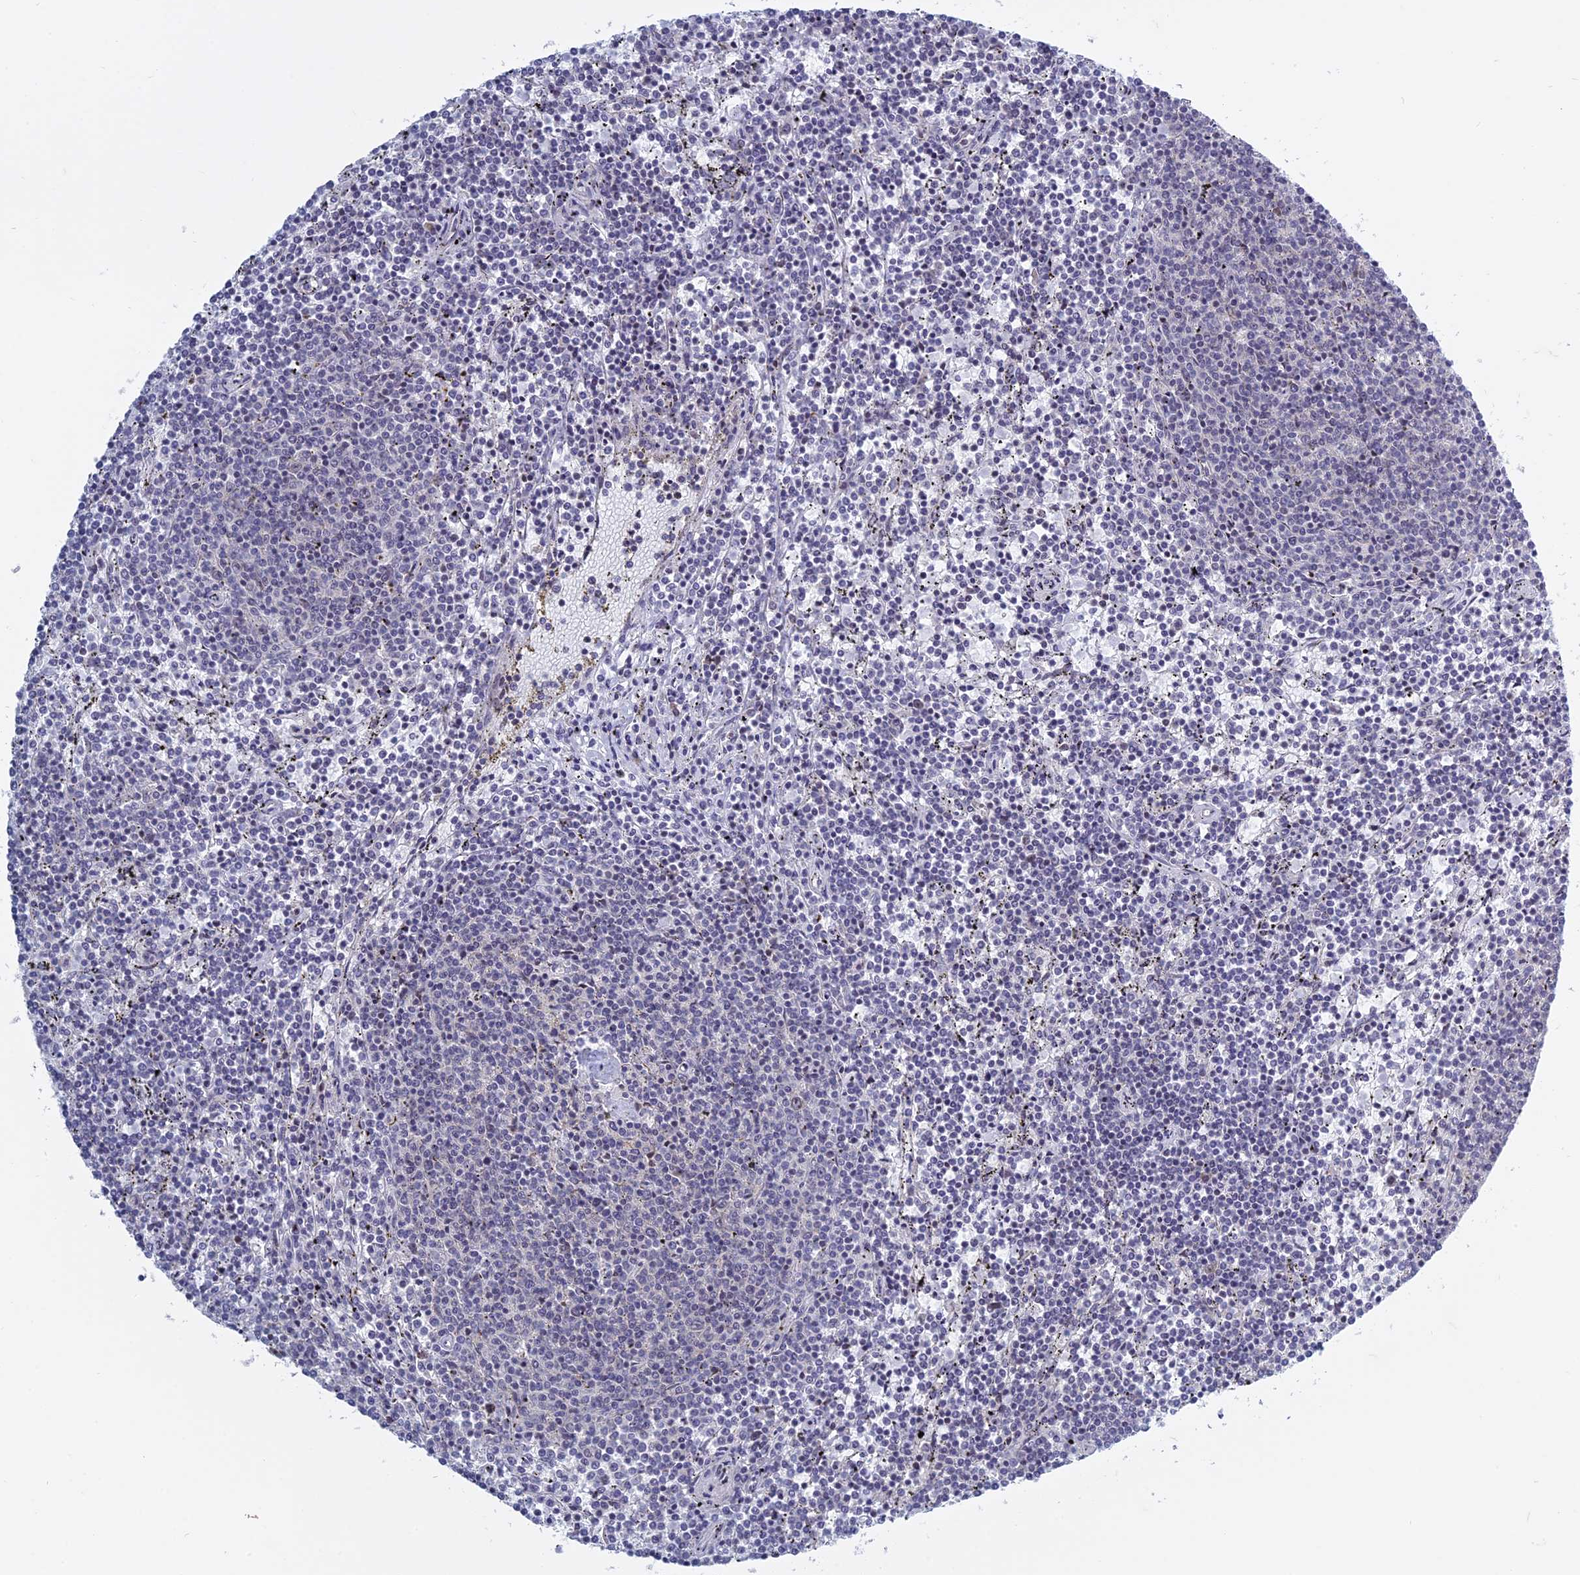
{"staining": {"intensity": "negative", "quantity": "none", "location": "none"}, "tissue": "lymphoma", "cell_type": "Tumor cells", "image_type": "cancer", "snomed": [{"axis": "morphology", "description": "Malignant lymphoma, non-Hodgkin's type, Low grade"}, {"axis": "topography", "description": "Spleen"}], "caption": "High magnification brightfield microscopy of lymphoma stained with DAB (3,3'-diaminobenzidine) (brown) and counterstained with hematoxylin (blue): tumor cells show no significant staining. The staining was performed using DAB (3,3'-diaminobenzidine) to visualize the protein expression in brown, while the nuclei were stained in blue with hematoxylin (Magnification: 20x).", "gene": "RPS19BP1", "patient": {"sex": "female", "age": 50}}